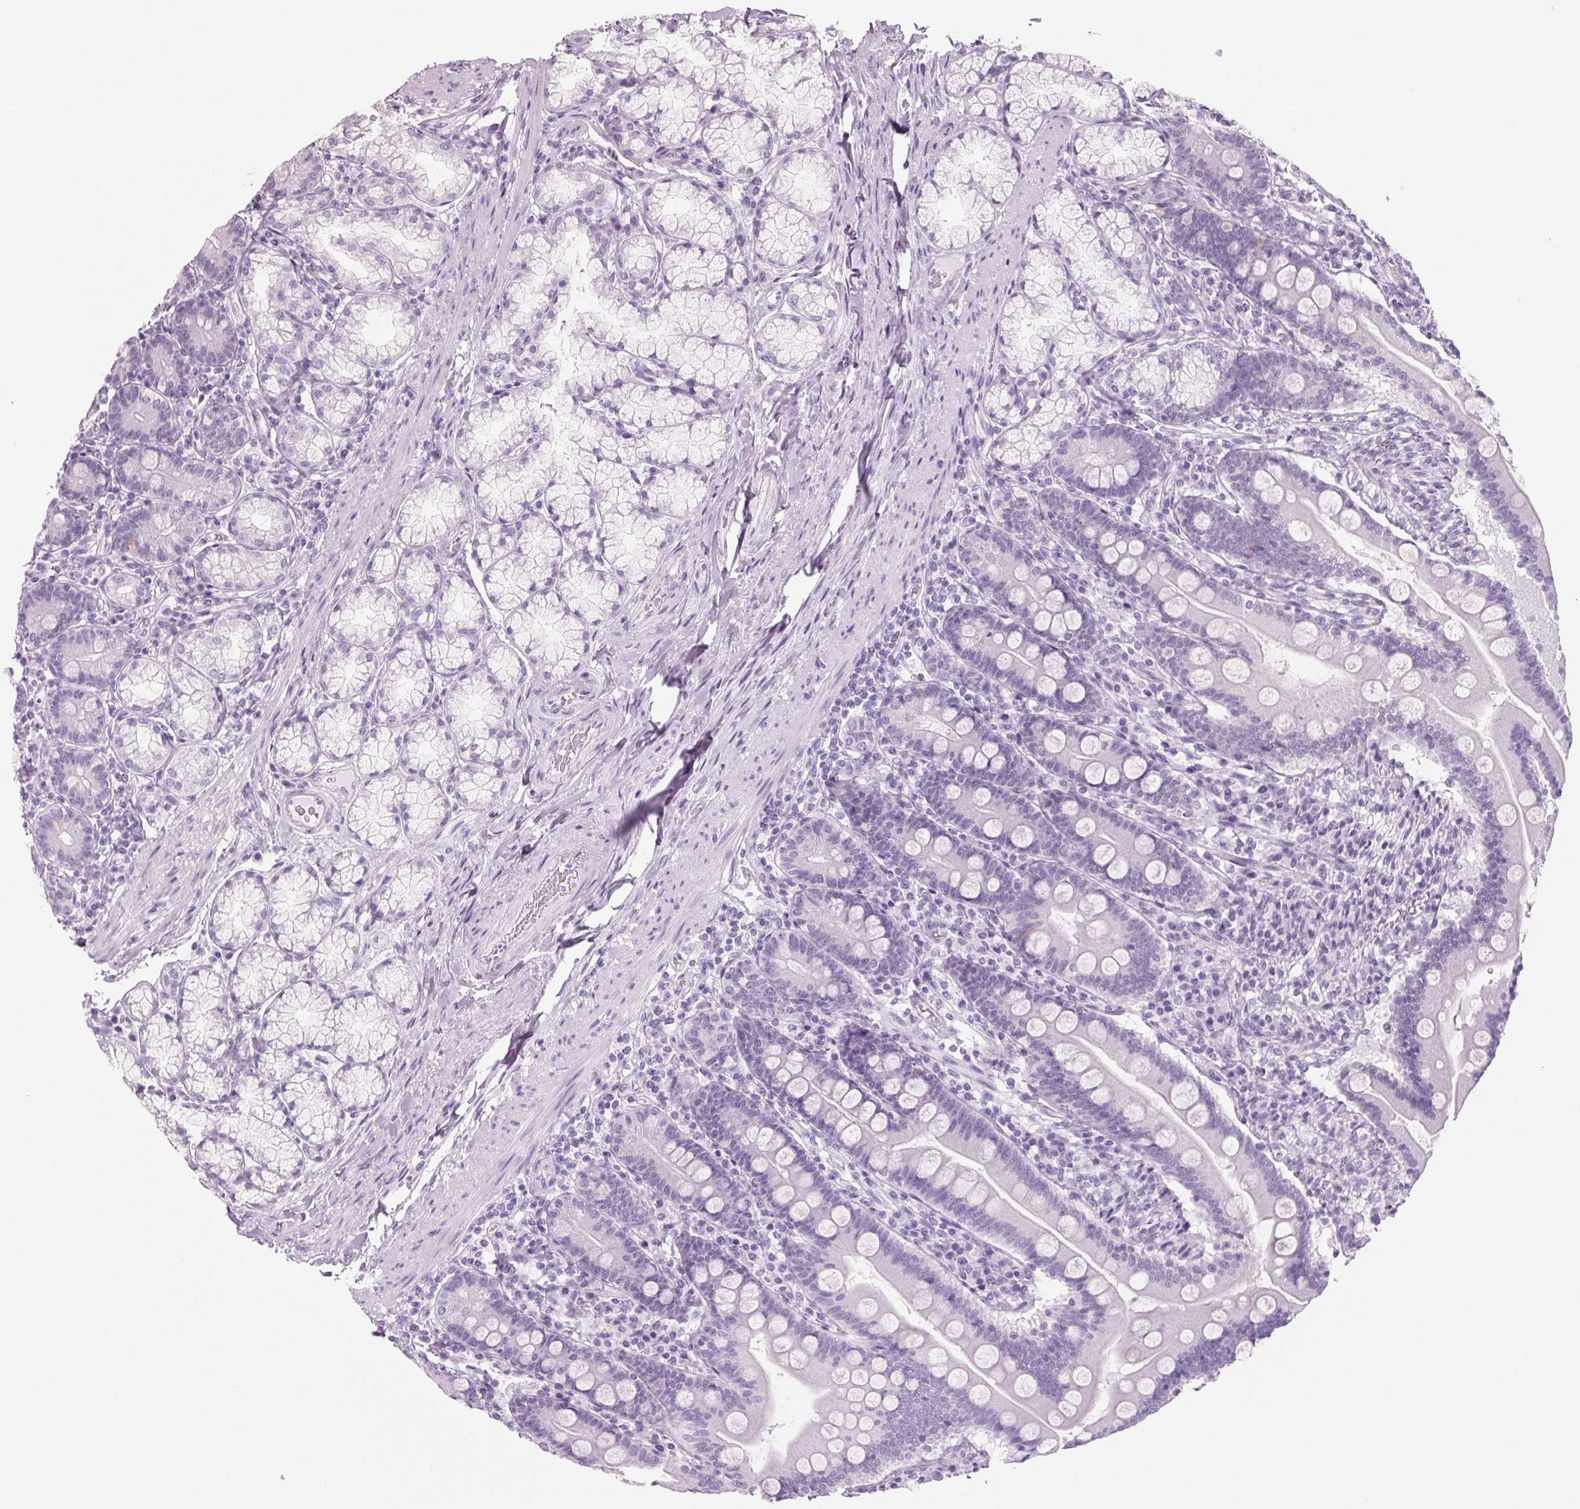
{"staining": {"intensity": "moderate", "quantity": "<25%", "location": "cytoplasmic/membranous"}, "tissue": "duodenum", "cell_type": "Glandular cells", "image_type": "normal", "snomed": [{"axis": "morphology", "description": "Normal tissue, NOS"}, {"axis": "topography", "description": "Duodenum"}], "caption": "IHC histopathology image of unremarkable duodenum: human duodenum stained using immunohistochemistry displays low levels of moderate protein expression localized specifically in the cytoplasmic/membranous of glandular cells, appearing as a cytoplasmic/membranous brown color.", "gene": "PPP1R1A", "patient": {"sex": "female", "age": 67}}